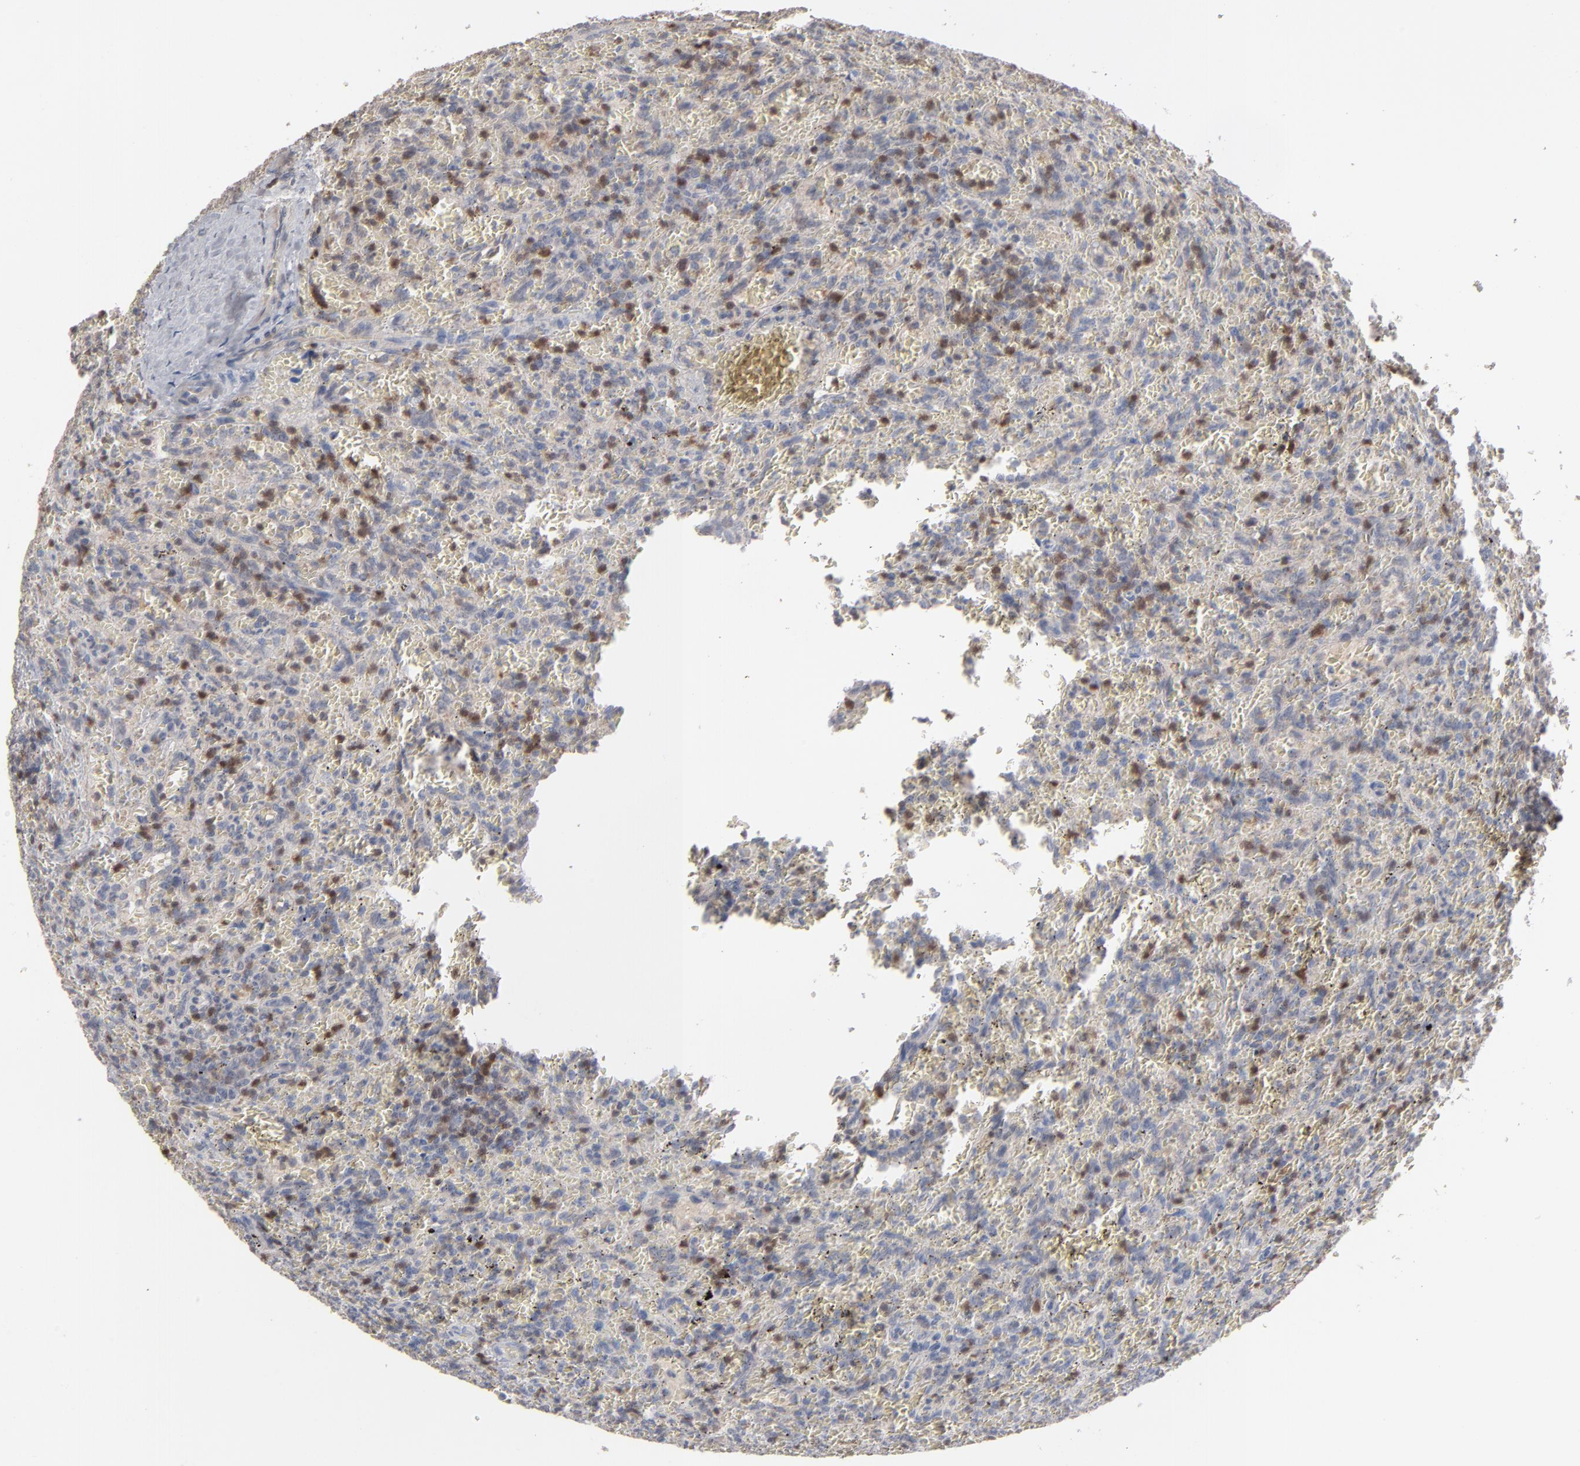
{"staining": {"intensity": "negative", "quantity": "none", "location": "none"}, "tissue": "lymphoma", "cell_type": "Tumor cells", "image_type": "cancer", "snomed": [{"axis": "morphology", "description": "Malignant lymphoma, non-Hodgkin's type, Low grade"}, {"axis": "topography", "description": "Spleen"}], "caption": "Tumor cells are negative for protein expression in human lymphoma.", "gene": "STAT4", "patient": {"sex": "female", "age": 64}}